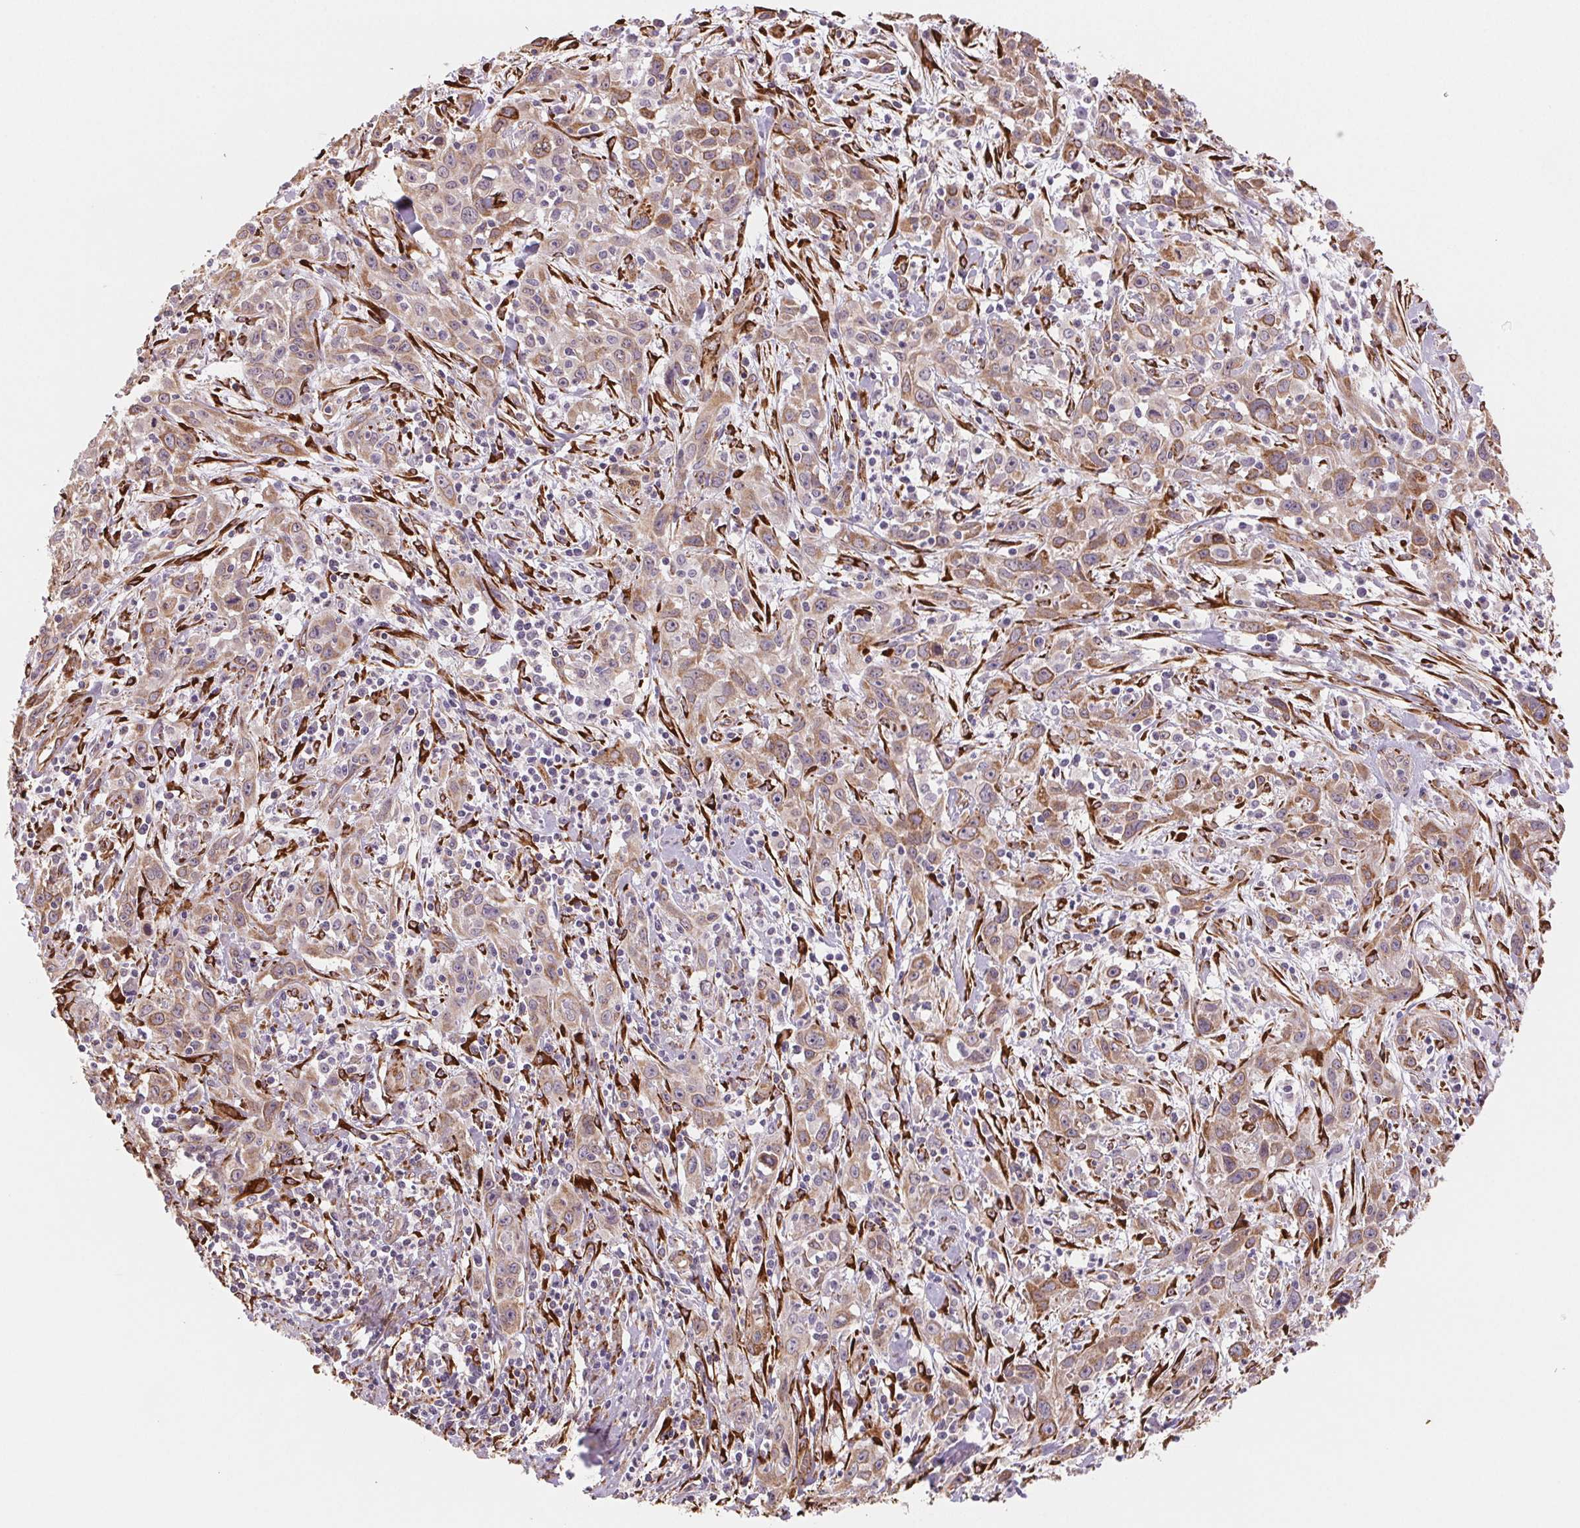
{"staining": {"intensity": "weak", "quantity": "25%-75%", "location": "cytoplasmic/membranous"}, "tissue": "cervical cancer", "cell_type": "Tumor cells", "image_type": "cancer", "snomed": [{"axis": "morphology", "description": "Squamous cell carcinoma, NOS"}, {"axis": "topography", "description": "Cervix"}], "caption": "An IHC image of tumor tissue is shown. Protein staining in brown shows weak cytoplasmic/membranous positivity in cervical squamous cell carcinoma within tumor cells.", "gene": "FKBP10", "patient": {"sex": "female", "age": 38}}